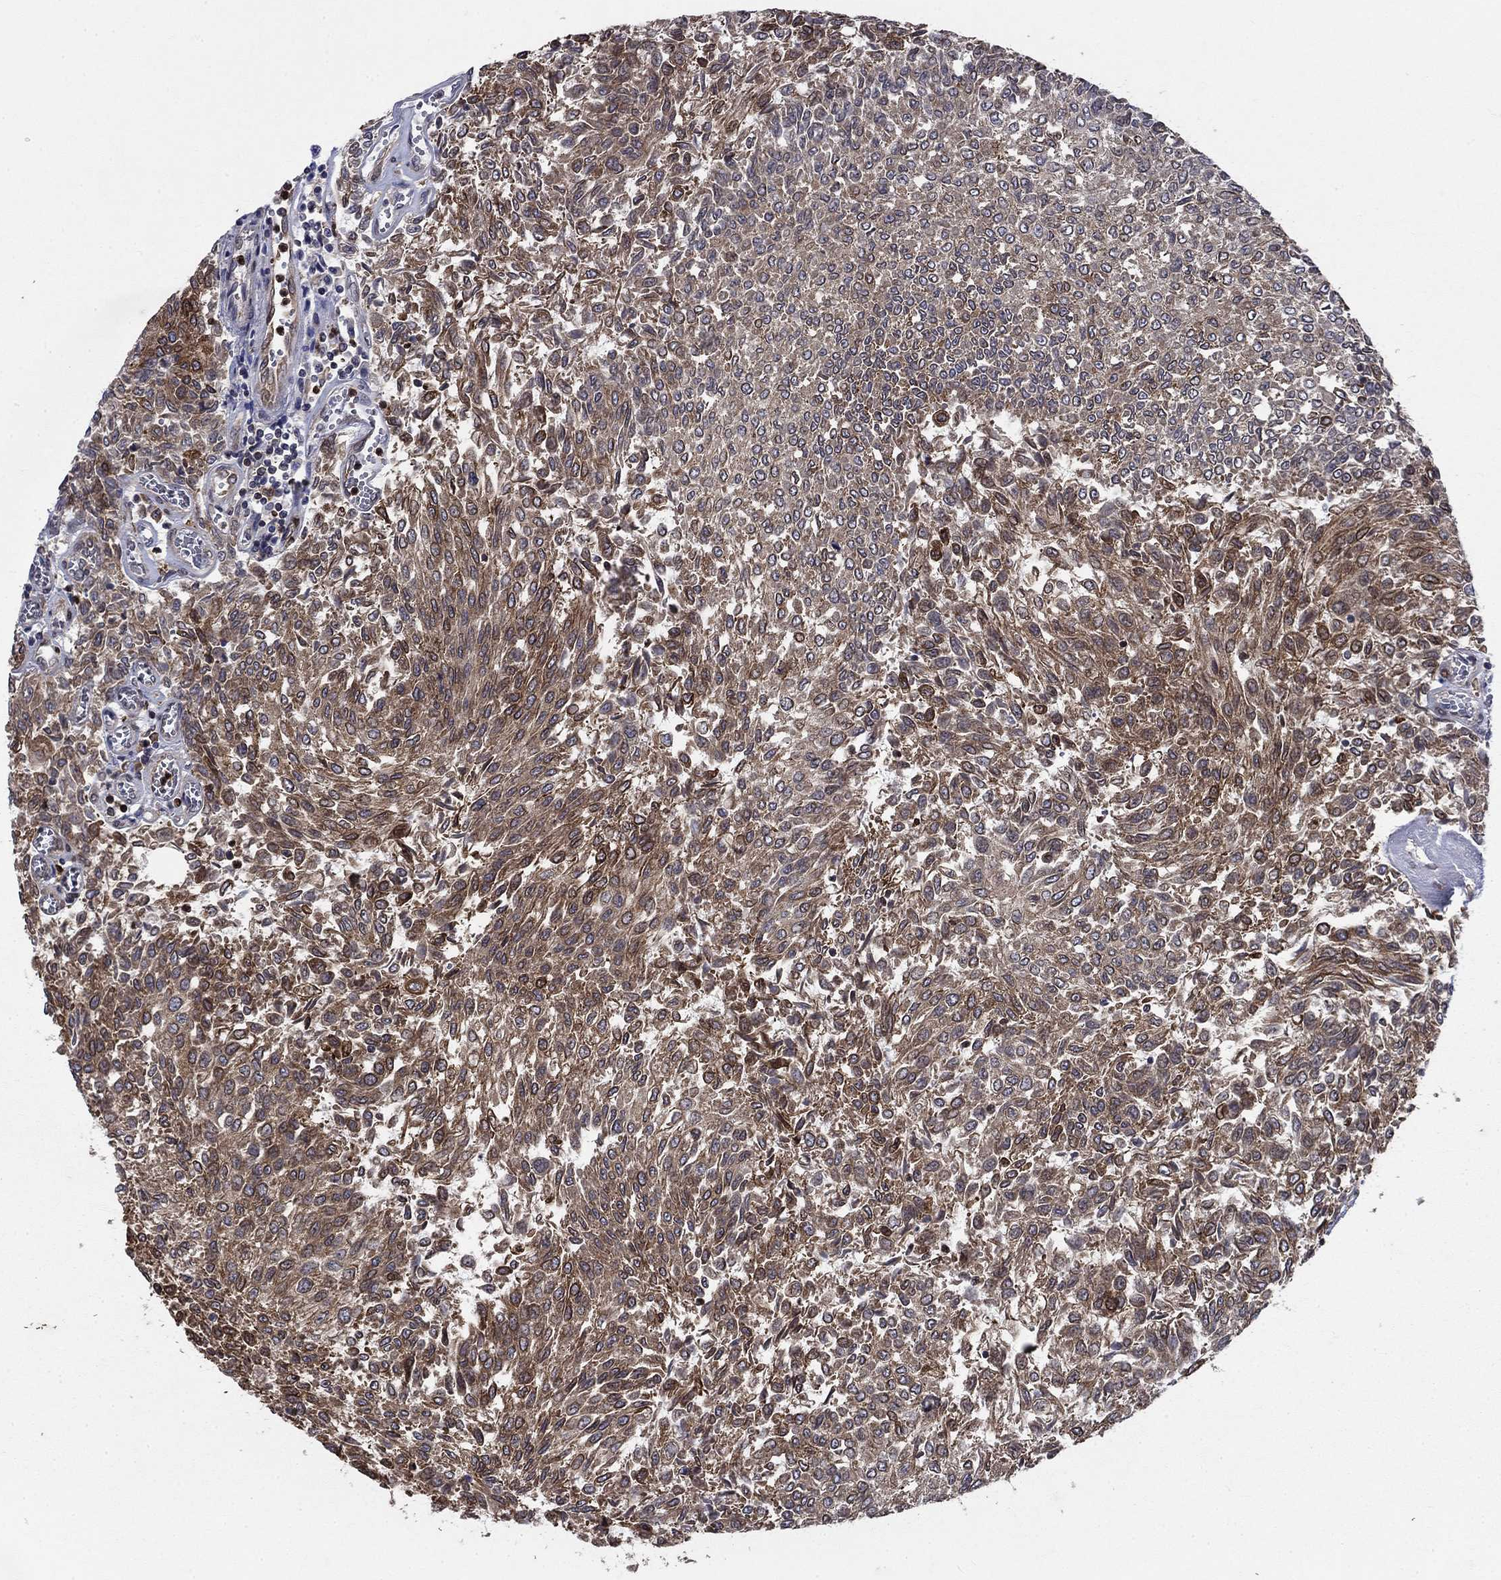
{"staining": {"intensity": "moderate", "quantity": "25%-75%", "location": "cytoplasmic/membranous"}, "tissue": "urothelial cancer", "cell_type": "Tumor cells", "image_type": "cancer", "snomed": [{"axis": "morphology", "description": "Urothelial carcinoma, Low grade"}, {"axis": "topography", "description": "Urinary bladder"}], "caption": "Immunohistochemical staining of low-grade urothelial carcinoma reveals medium levels of moderate cytoplasmic/membranous protein staining in about 25%-75% of tumor cells.", "gene": "DHRS7", "patient": {"sex": "male", "age": 78}}